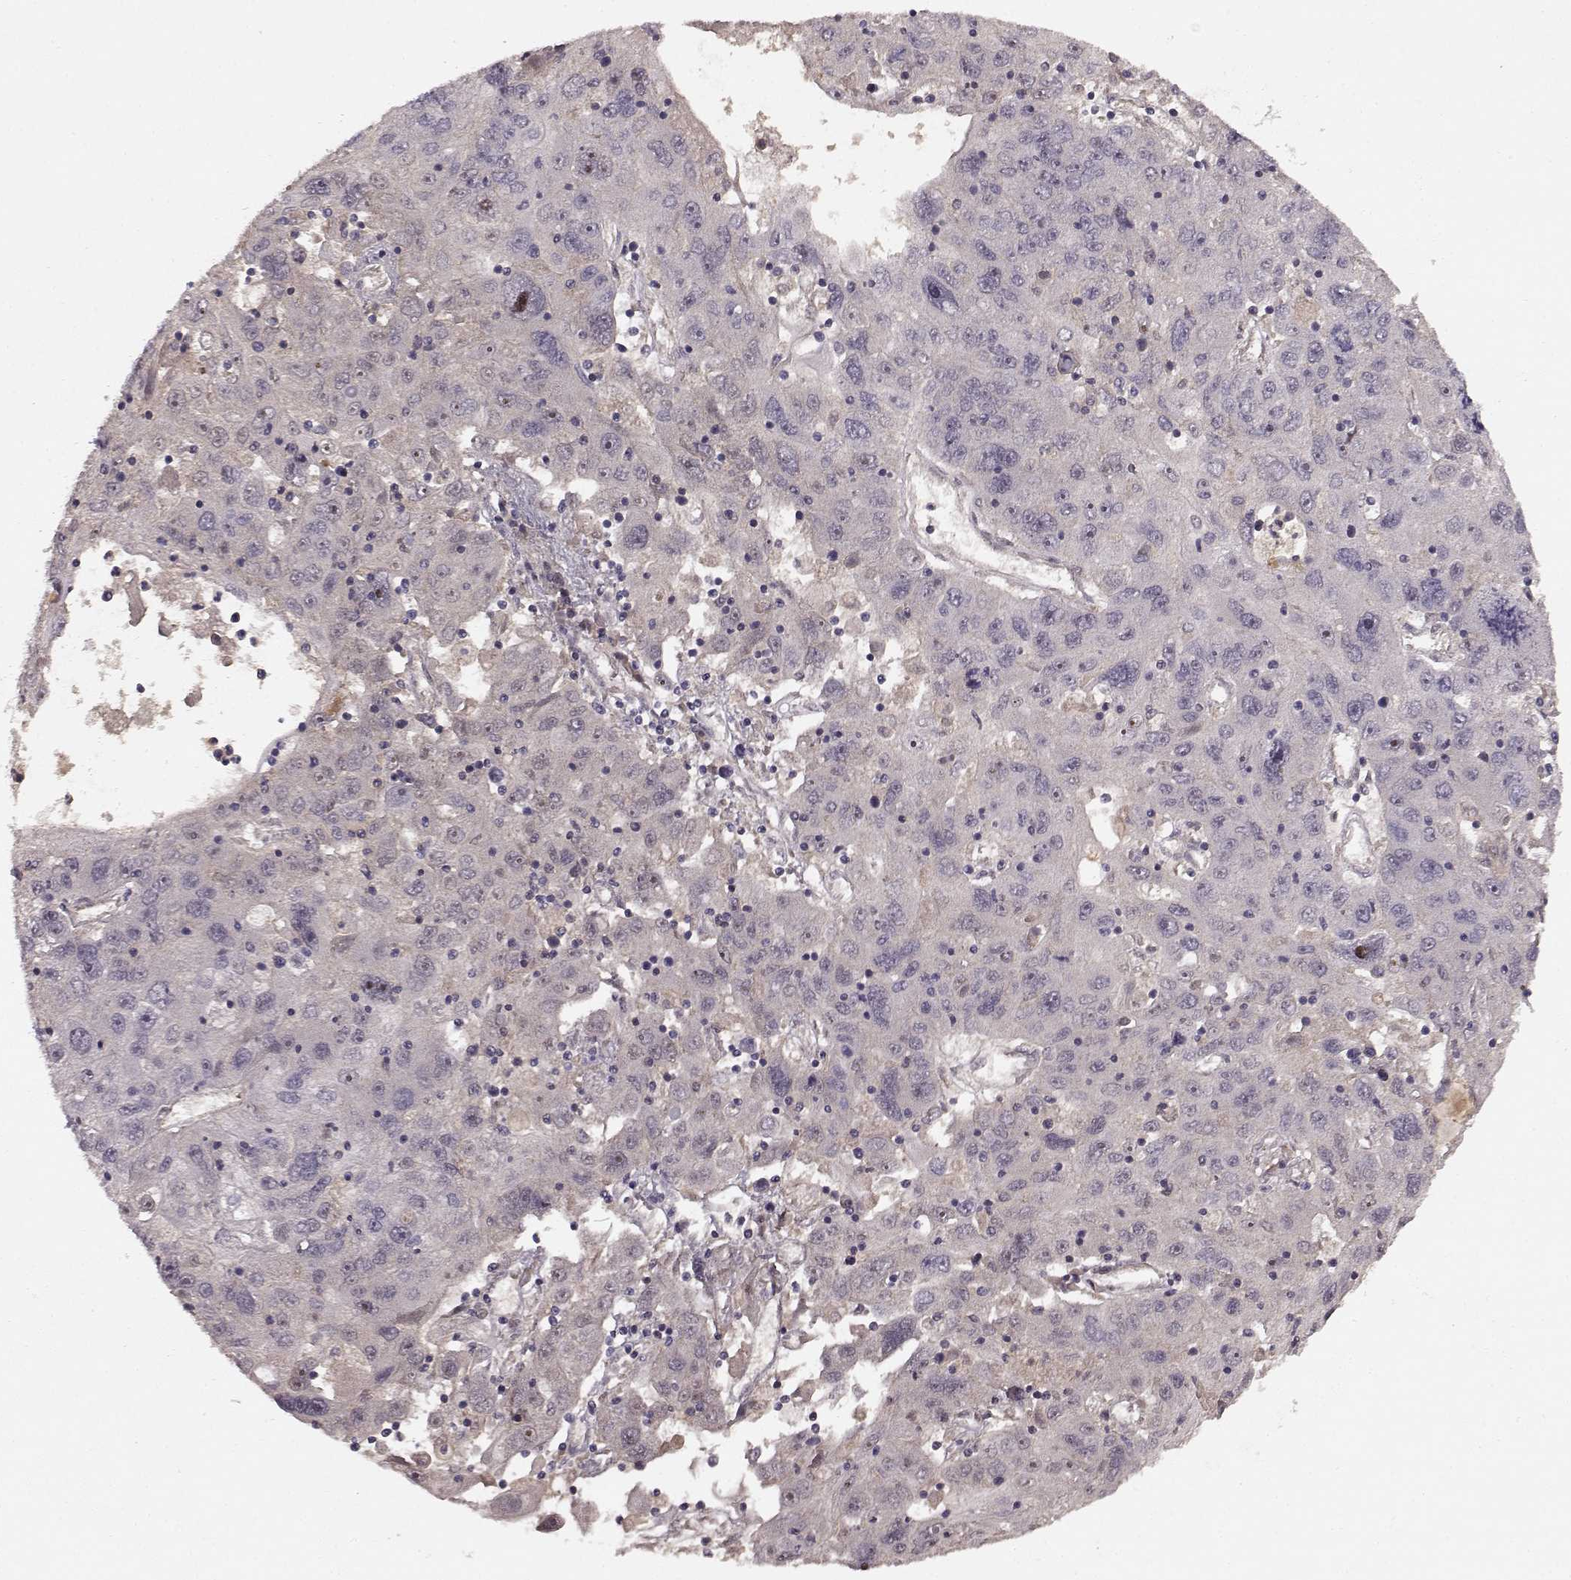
{"staining": {"intensity": "negative", "quantity": "none", "location": "none"}, "tissue": "stomach cancer", "cell_type": "Tumor cells", "image_type": "cancer", "snomed": [{"axis": "morphology", "description": "Adenocarcinoma, NOS"}, {"axis": "topography", "description": "Stomach"}], "caption": "Micrograph shows no significant protein staining in tumor cells of stomach cancer (adenocarcinoma).", "gene": "SLC22A18", "patient": {"sex": "male", "age": 56}}